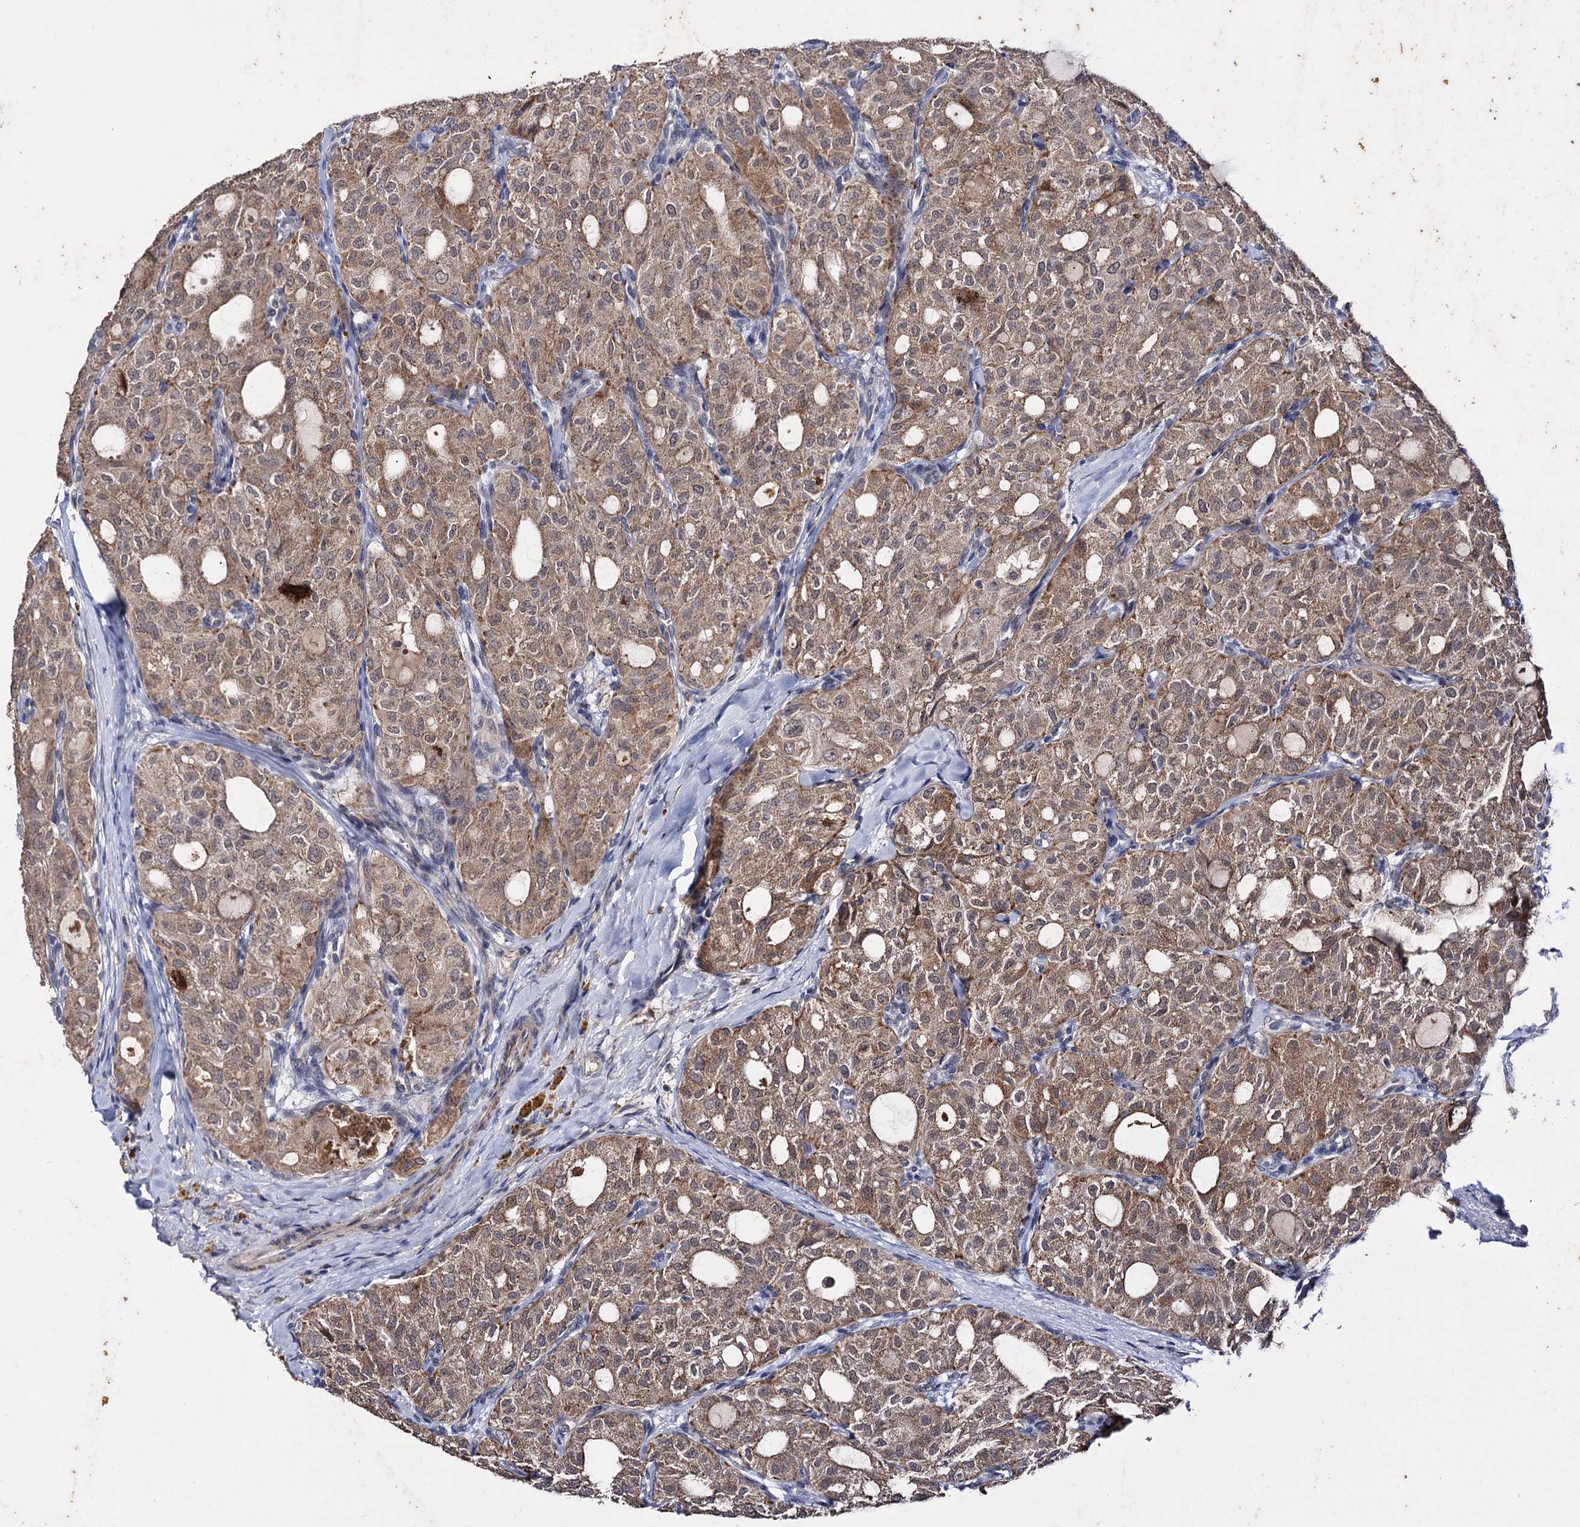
{"staining": {"intensity": "moderate", "quantity": ">75%", "location": "cytoplasmic/membranous"}, "tissue": "thyroid cancer", "cell_type": "Tumor cells", "image_type": "cancer", "snomed": [{"axis": "morphology", "description": "Follicular adenoma carcinoma, NOS"}, {"axis": "topography", "description": "Thyroid gland"}], "caption": "Immunohistochemical staining of thyroid cancer reveals medium levels of moderate cytoplasmic/membranous protein staining in approximately >75% of tumor cells.", "gene": "CLPB", "patient": {"sex": "male", "age": 75}}